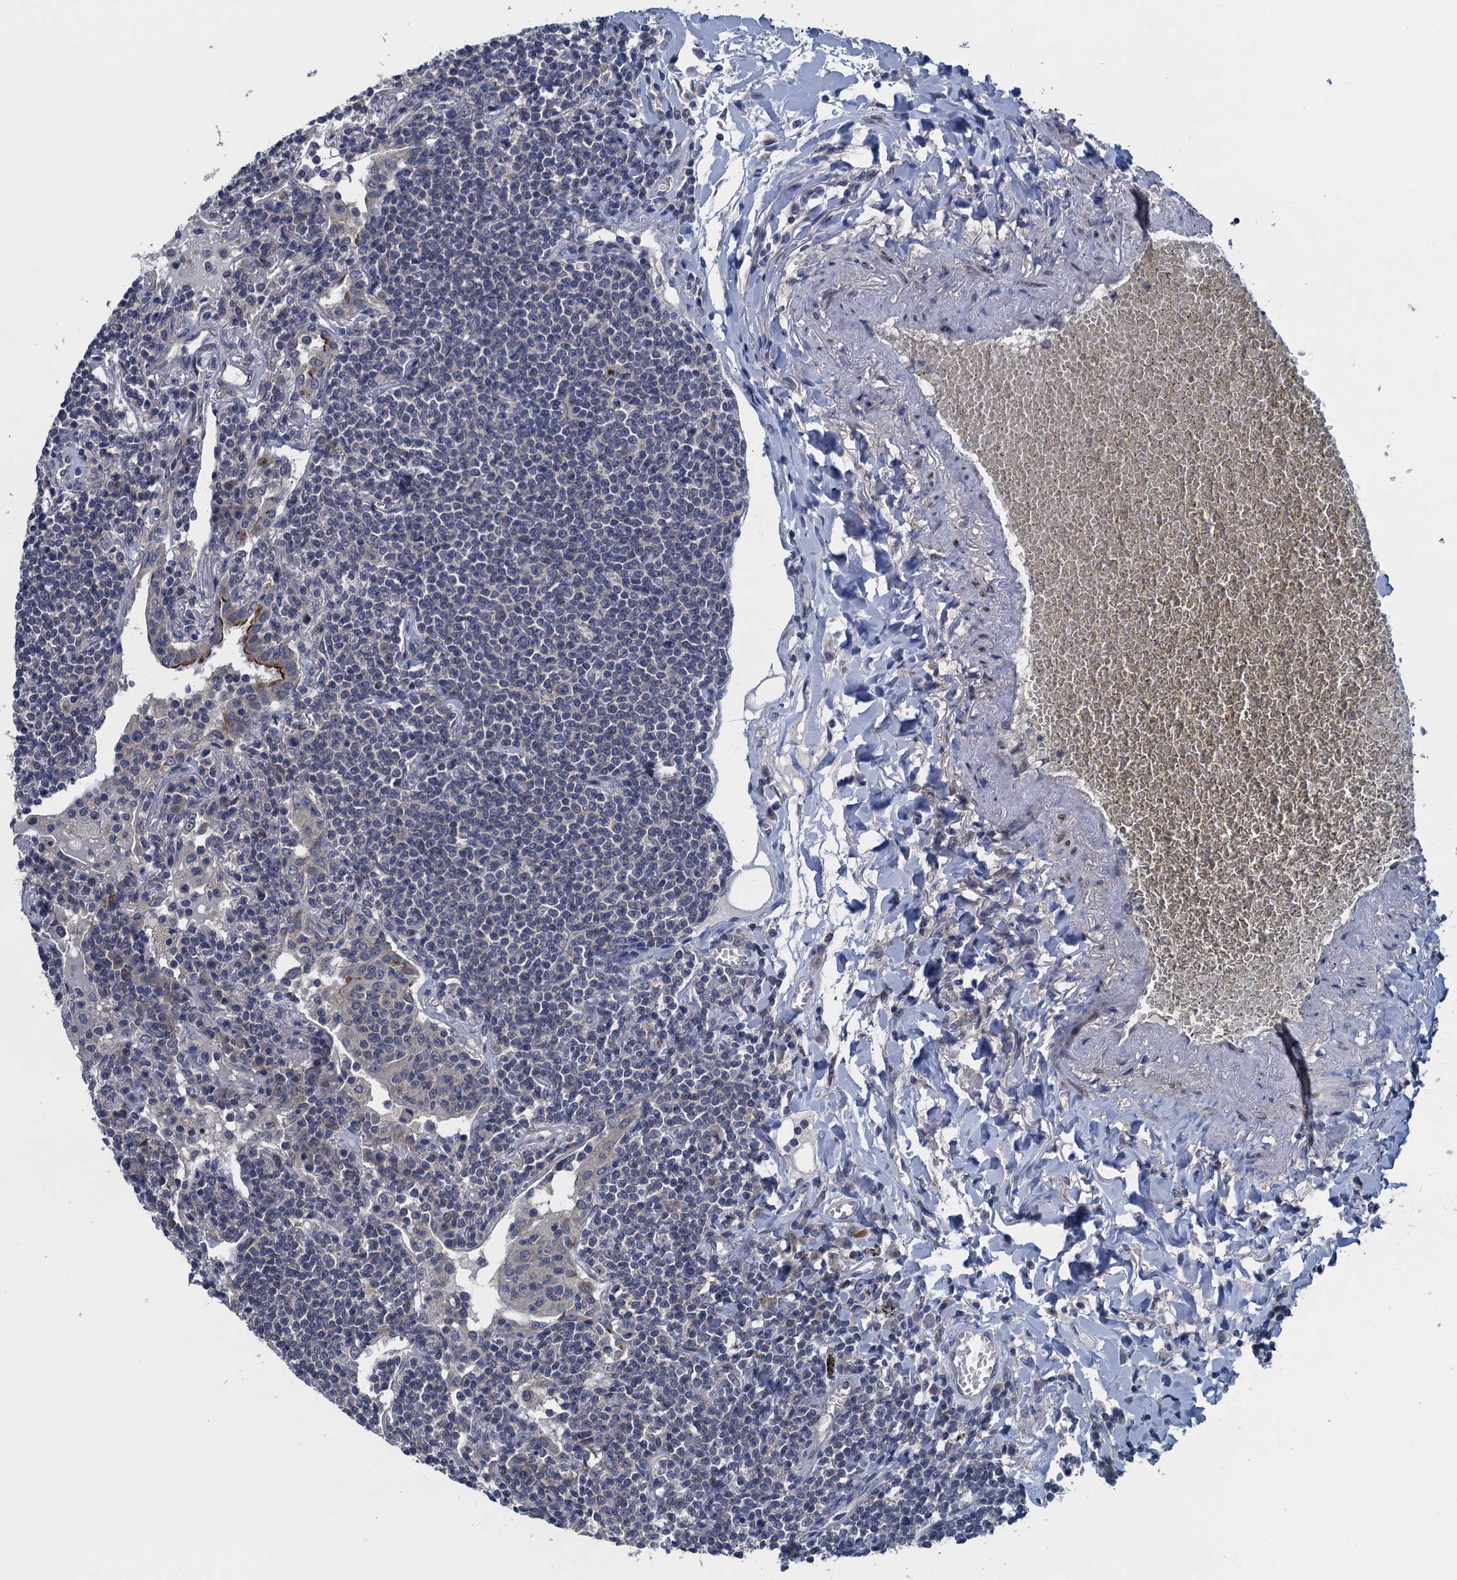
{"staining": {"intensity": "negative", "quantity": "none", "location": "none"}, "tissue": "lymphoma", "cell_type": "Tumor cells", "image_type": "cancer", "snomed": [{"axis": "morphology", "description": "Malignant lymphoma, non-Hodgkin's type, Low grade"}, {"axis": "topography", "description": "Lung"}], "caption": "Malignant lymphoma, non-Hodgkin's type (low-grade) was stained to show a protein in brown. There is no significant staining in tumor cells. (DAB (3,3'-diaminobenzidine) IHC visualized using brightfield microscopy, high magnification).", "gene": "CTU2", "patient": {"sex": "female", "age": 71}}